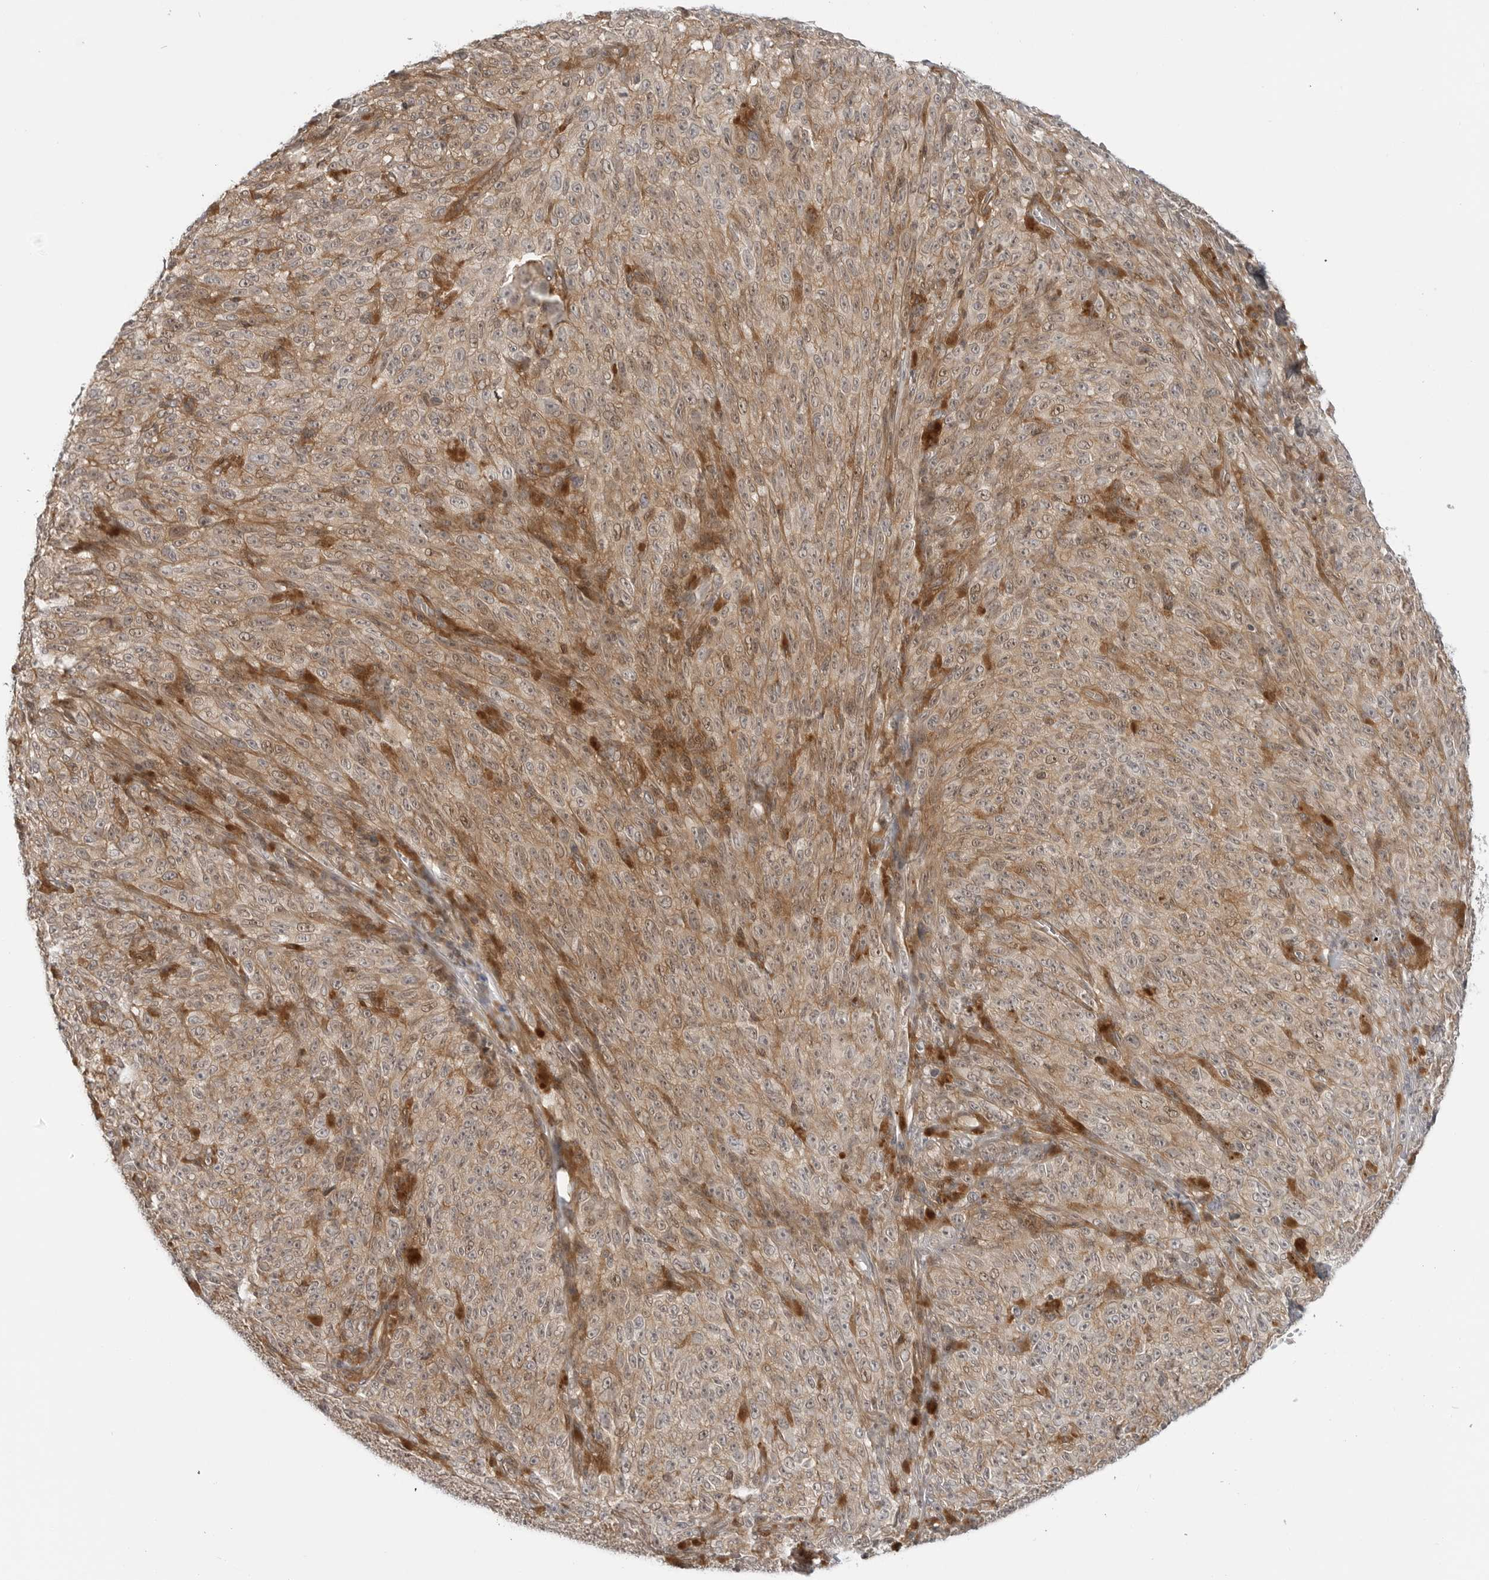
{"staining": {"intensity": "weak", "quantity": ">75%", "location": "cytoplasmic/membranous"}, "tissue": "melanoma", "cell_type": "Tumor cells", "image_type": "cancer", "snomed": [{"axis": "morphology", "description": "Malignant melanoma, NOS"}, {"axis": "topography", "description": "Skin"}], "caption": "IHC (DAB) staining of human malignant melanoma demonstrates weak cytoplasmic/membranous protein expression in about >75% of tumor cells.", "gene": "STXBP3", "patient": {"sex": "female", "age": 82}}